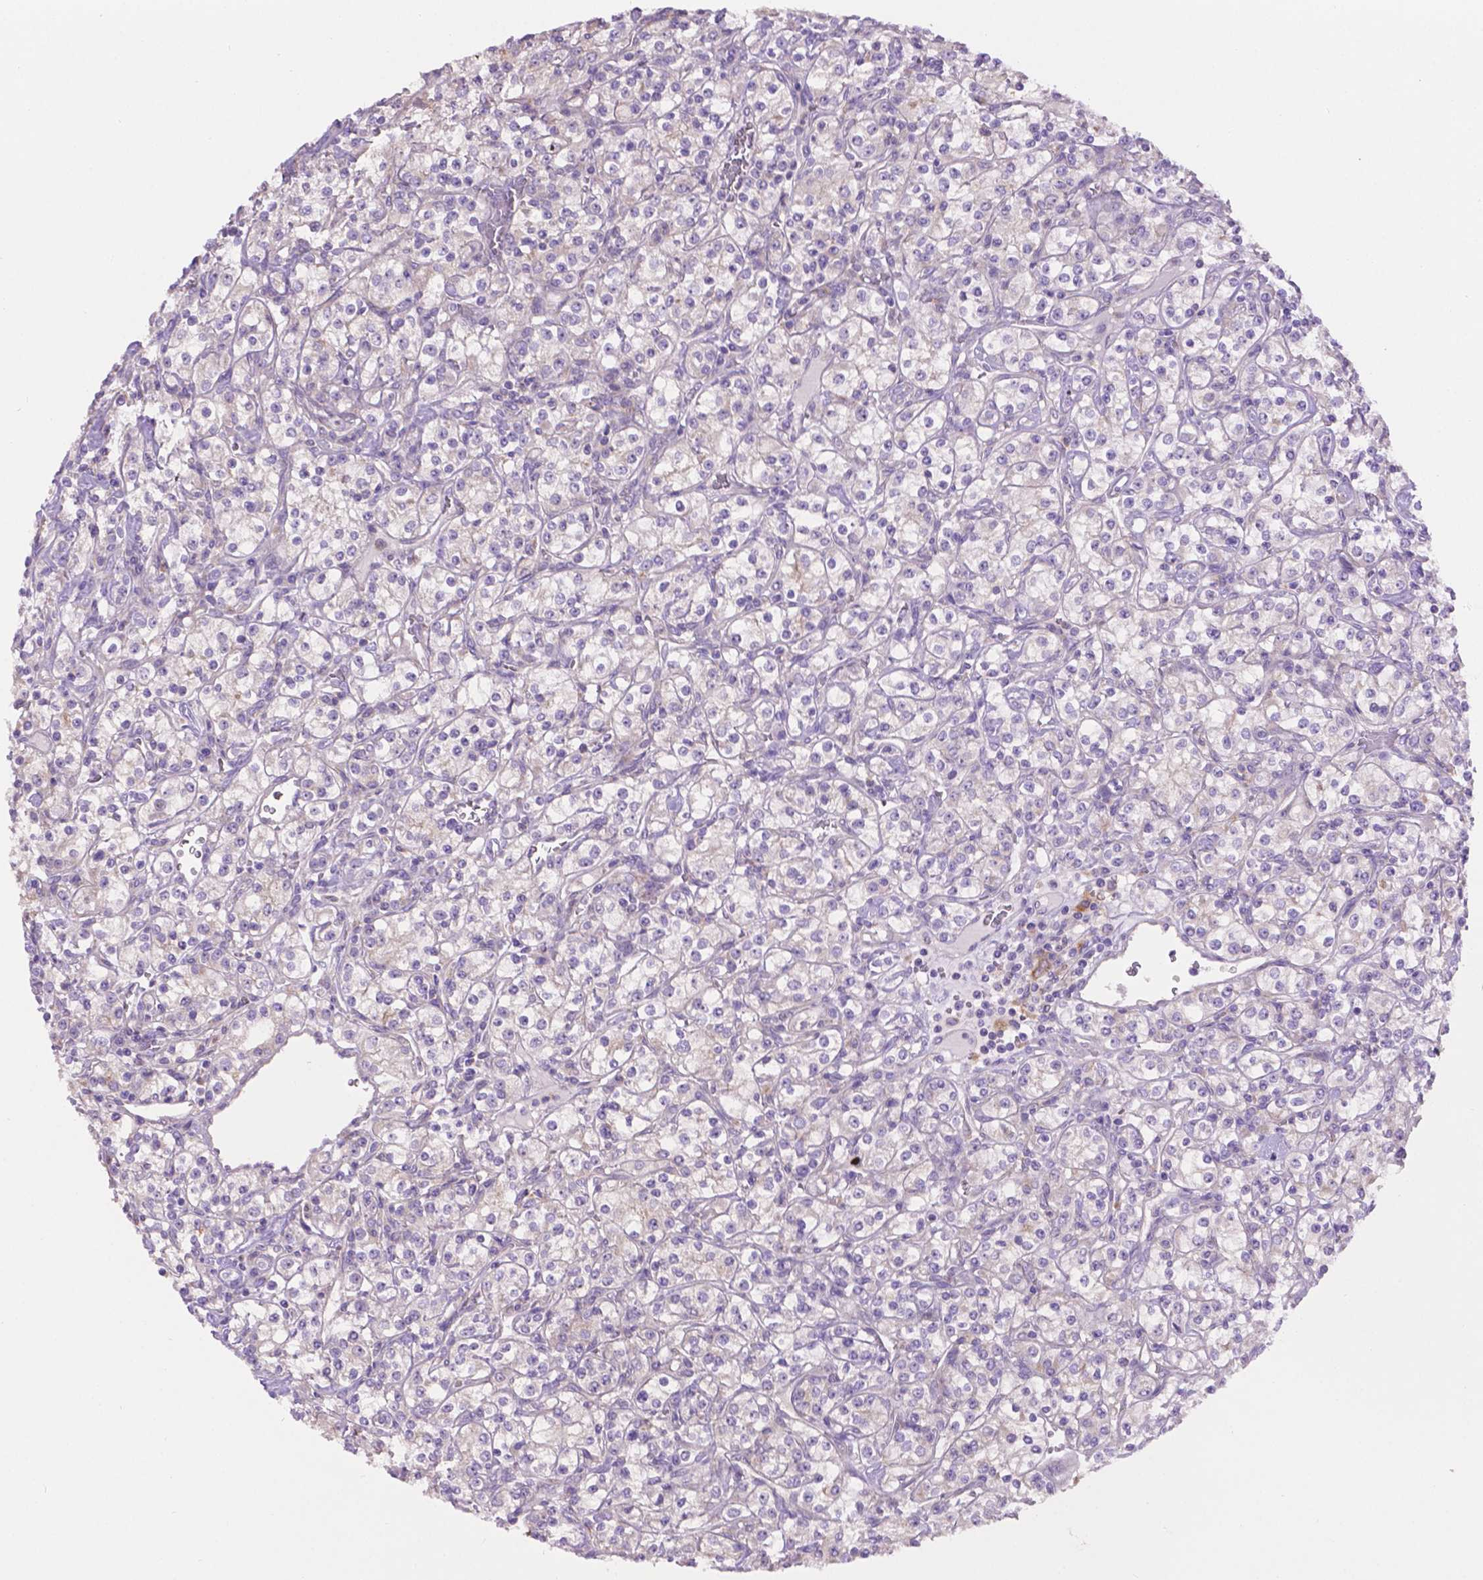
{"staining": {"intensity": "negative", "quantity": "none", "location": "none"}, "tissue": "renal cancer", "cell_type": "Tumor cells", "image_type": "cancer", "snomed": [{"axis": "morphology", "description": "Adenocarcinoma, NOS"}, {"axis": "topography", "description": "Kidney"}], "caption": "IHC micrograph of human renal cancer (adenocarcinoma) stained for a protein (brown), which demonstrates no expression in tumor cells.", "gene": "CDH7", "patient": {"sex": "male", "age": 77}}